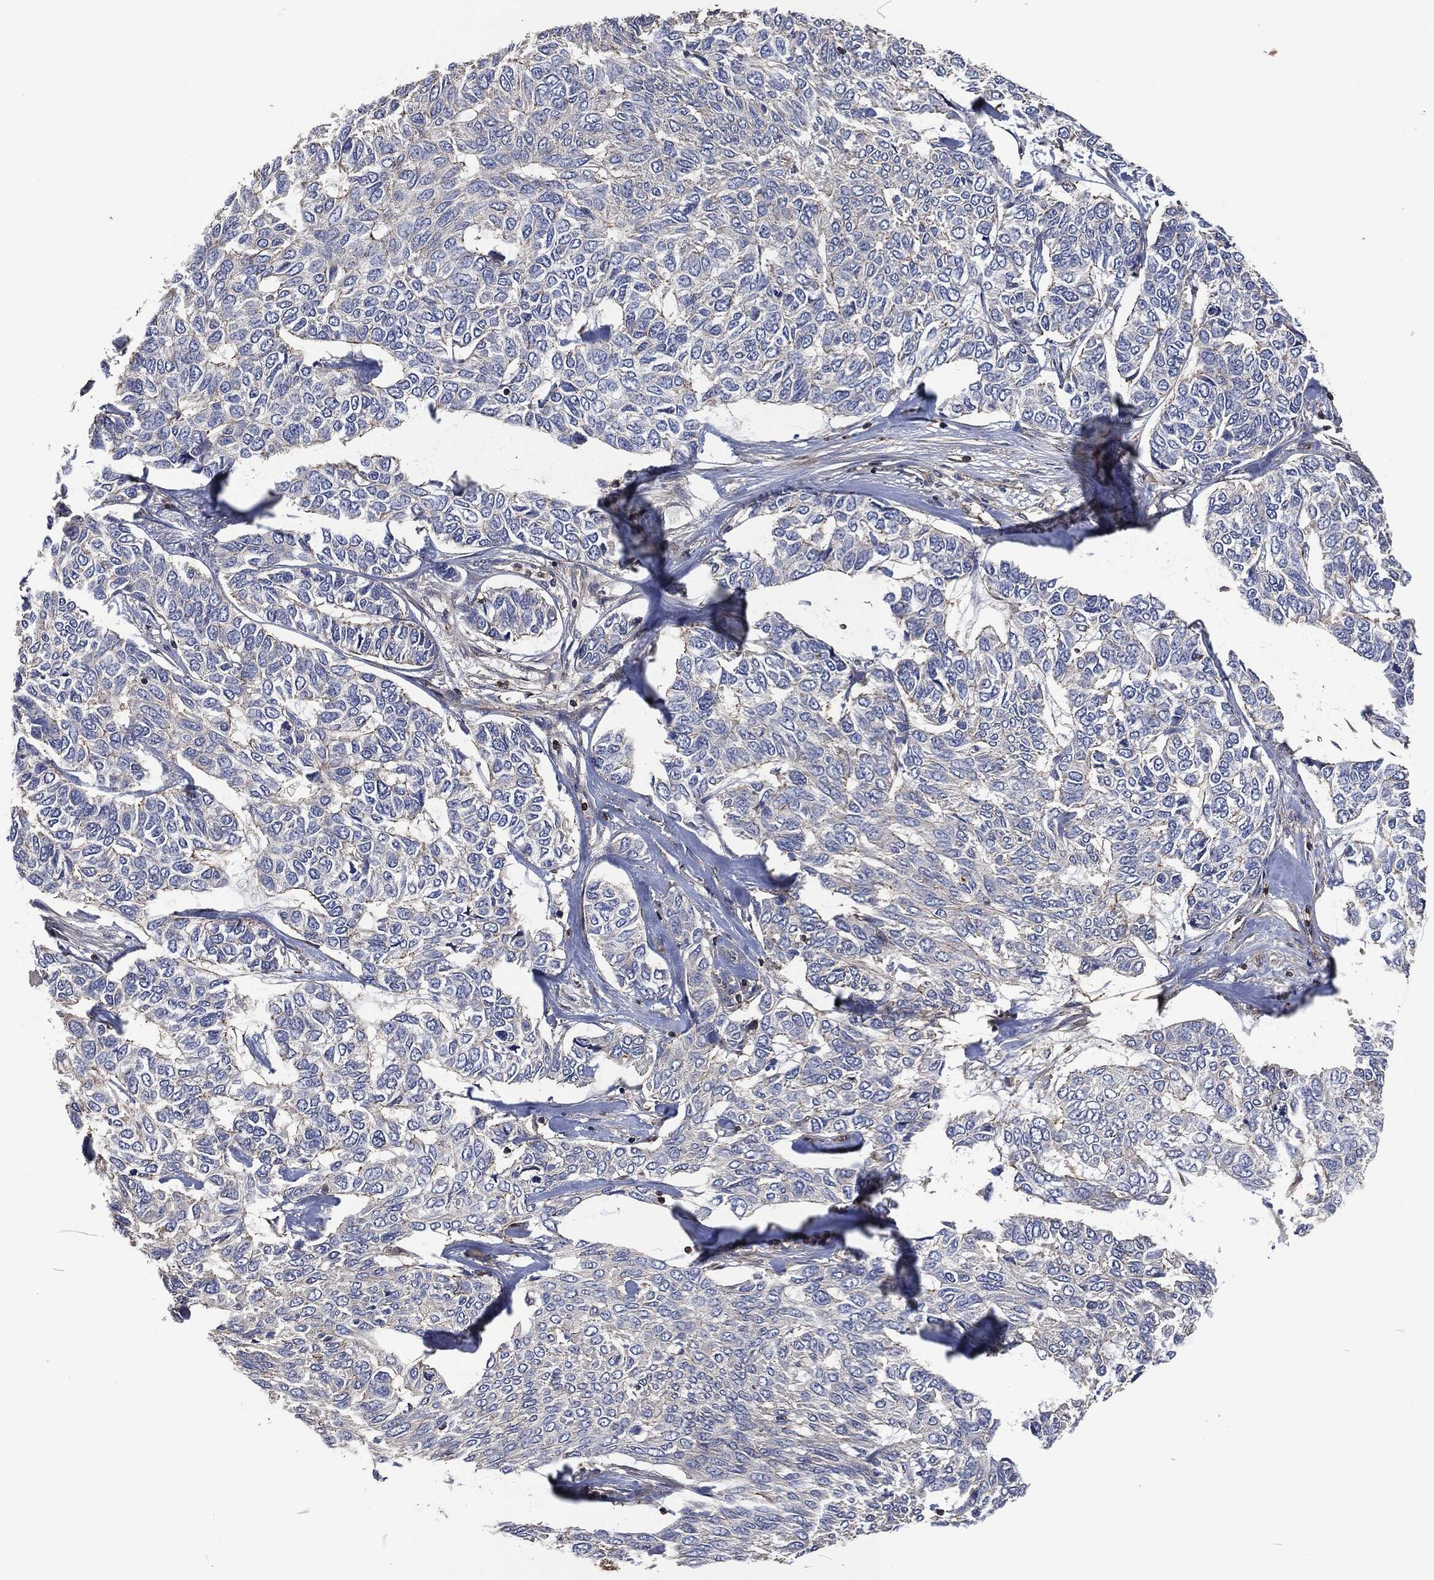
{"staining": {"intensity": "negative", "quantity": "none", "location": "none"}, "tissue": "skin cancer", "cell_type": "Tumor cells", "image_type": "cancer", "snomed": [{"axis": "morphology", "description": "Basal cell carcinoma"}, {"axis": "topography", "description": "Skin"}], "caption": "Tumor cells show no significant protein expression in basal cell carcinoma (skin).", "gene": "LGALS9", "patient": {"sex": "female", "age": 65}}